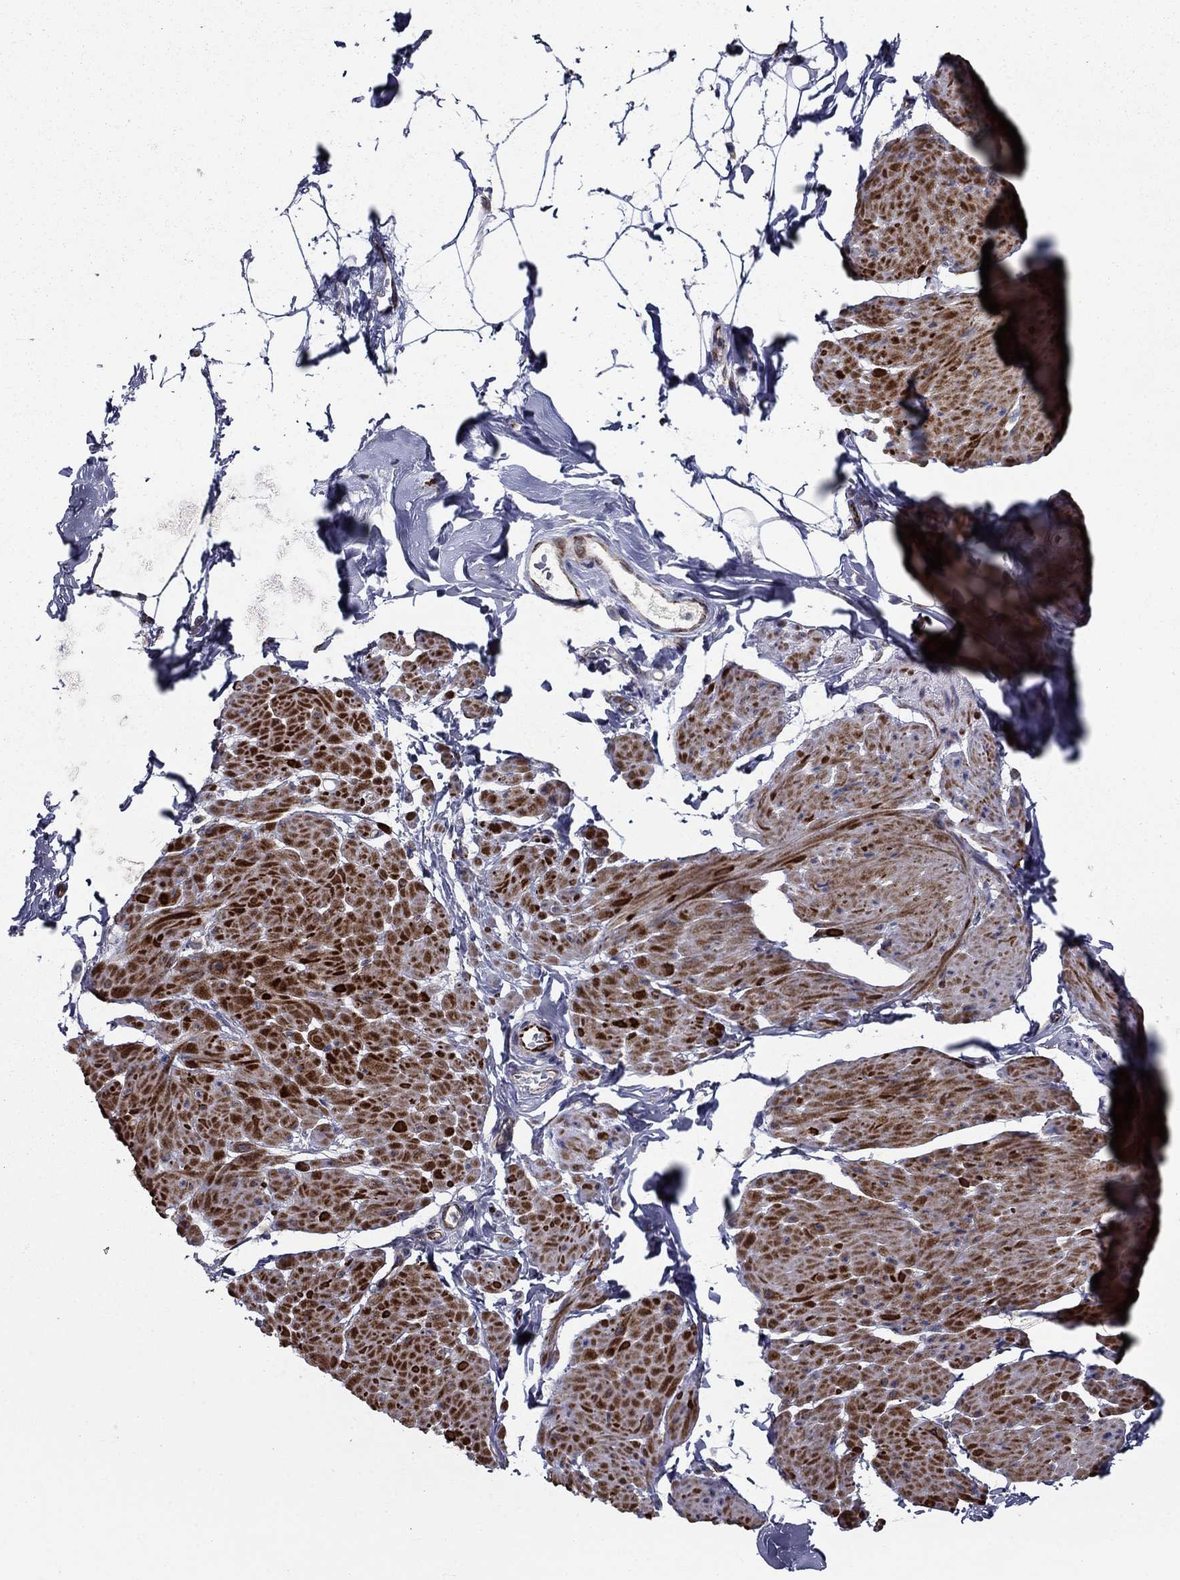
{"staining": {"intensity": "strong", "quantity": ">75%", "location": "cytoplasmic/membranous"}, "tissue": "smooth muscle", "cell_type": "Smooth muscle cells", "image_type": "normal", "snomed": [{"axis": "morphology", "description": "Normal tissue, NOS"}, {"axis": "topography", "description": "Adipose tissue"}, {"axis": "topography", "description": "Smooth muscle"}, {"axis": "topography", "description": "Peripheral nerve tissue"}], "caption": "Smooth muscle cells exhibit high levels of strong cytoplasmic/membranous staining in approximately >75% of cells in unremarkable smooth muscle.", "gene": "LACTB2", "patient": {"sex": "male", "age": 83}}